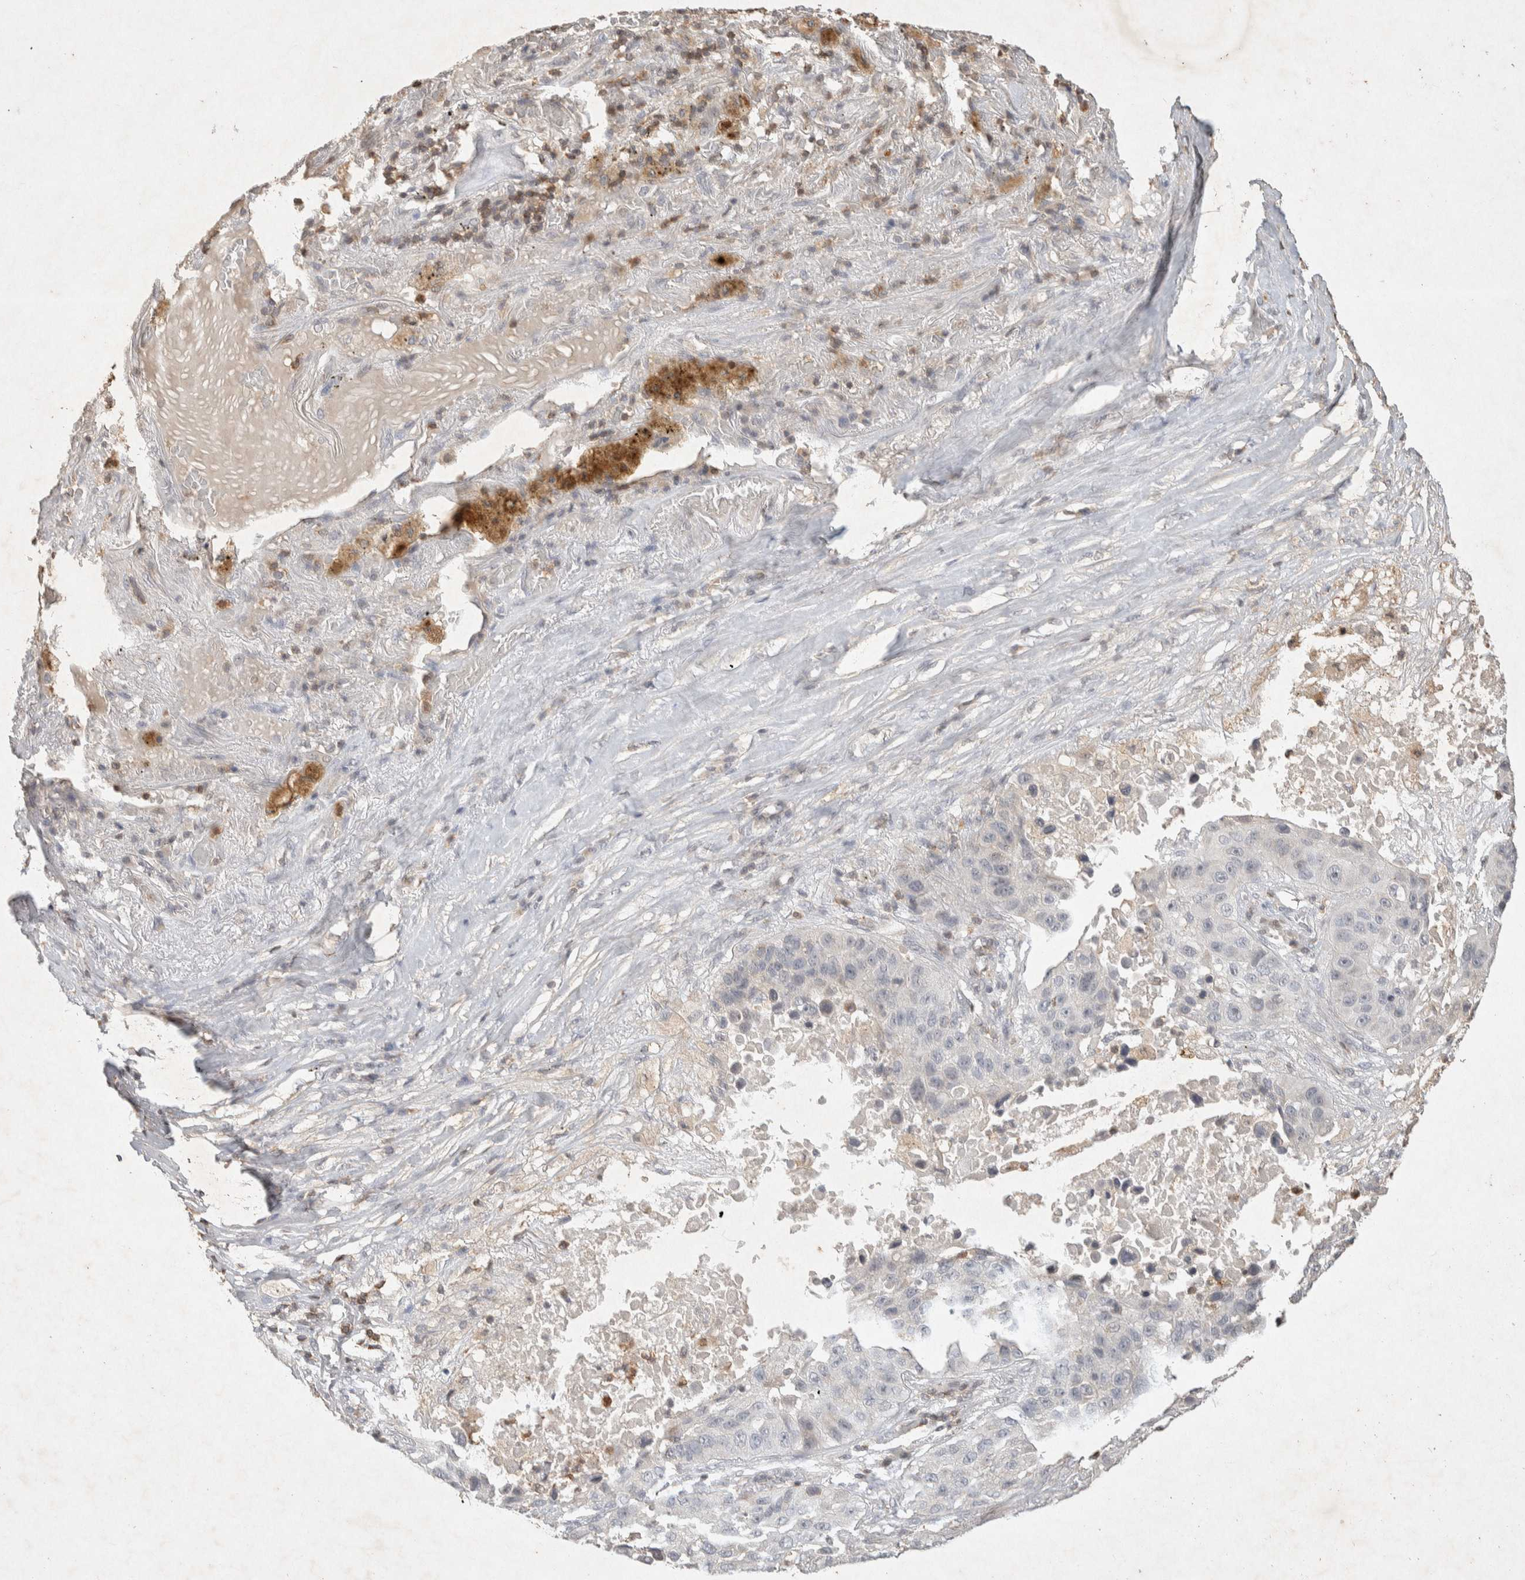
{"staining": {"intensity": "negative", "quantity": "none", "location": "none"}, "tissue": "lung cancer", "cell_type": "Tumor cells", "image_type": "cancer", "snomed": [{"axis": "morphology", "description": "Squamous cell carcinoma, NOS"}, {"axis": "topography", "description": "Lung"}], "caption": "The micrograph displays no significant expression in tumor cells of lung cancer. Nuclei are stained in blue.", "gene": "RAC2", "patient": {"sex": "male", "age": 57}}